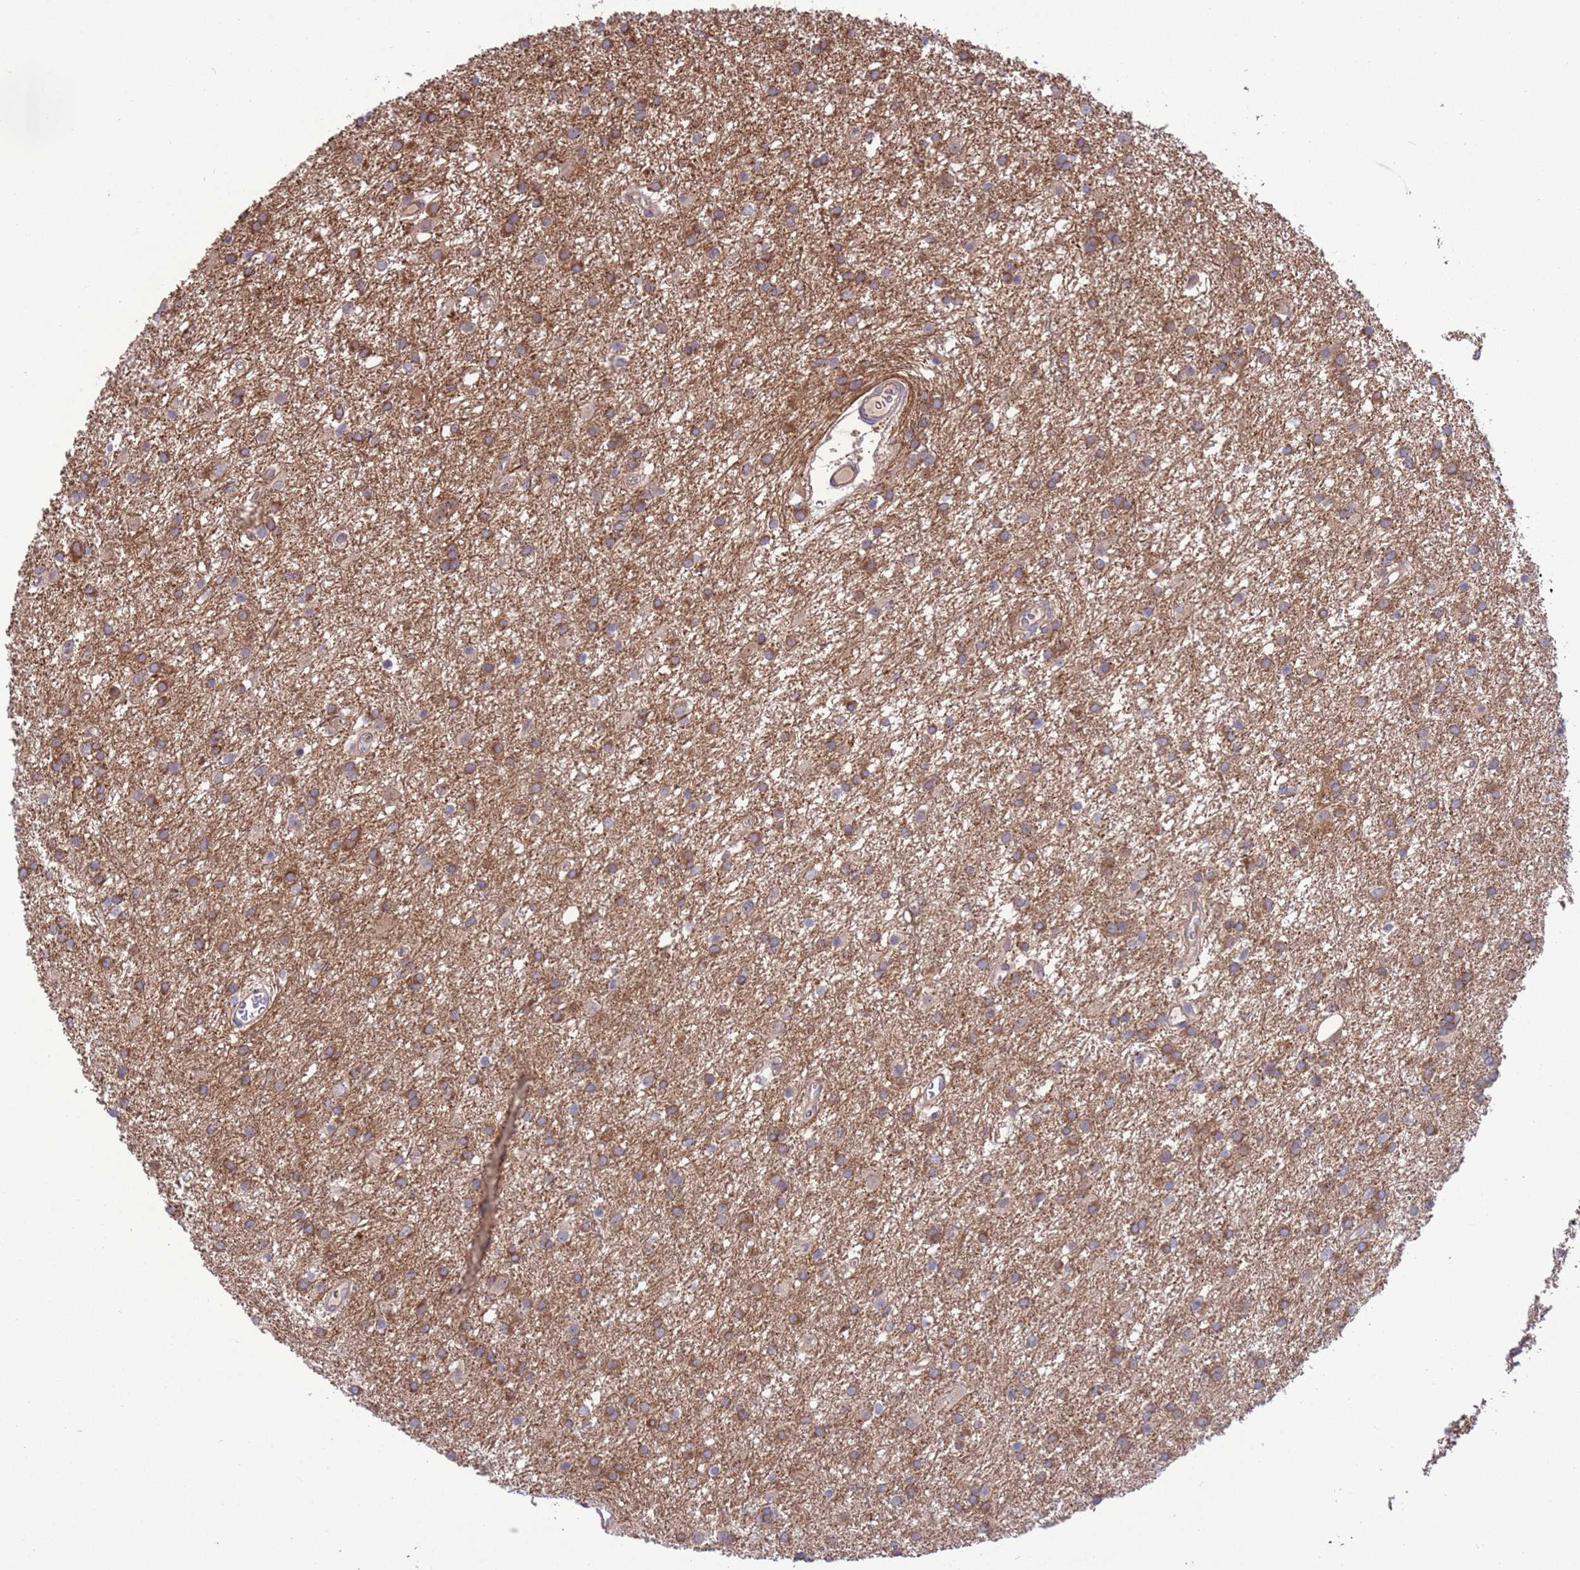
{"staining": {"intensity": "moderate", "quantity": ">75%", "location": "cytoplasmic/membranous"}, "tissue": "glioma", "cell_type": "Tumor cells", "image_type": "cancer", "snomed": [{"axis": "morphology", "description": "Glioma, malignant, High grade"}, {"axis": "topography", "description": "Brain"}], "caption": "This is a photomicrograph of IHC staining of glioma, which shows moderate expression in the cytoplasmic/membranous of tumor cells.", "gene": "GJA10", "patient": {"sex": "female", "age": 50}}